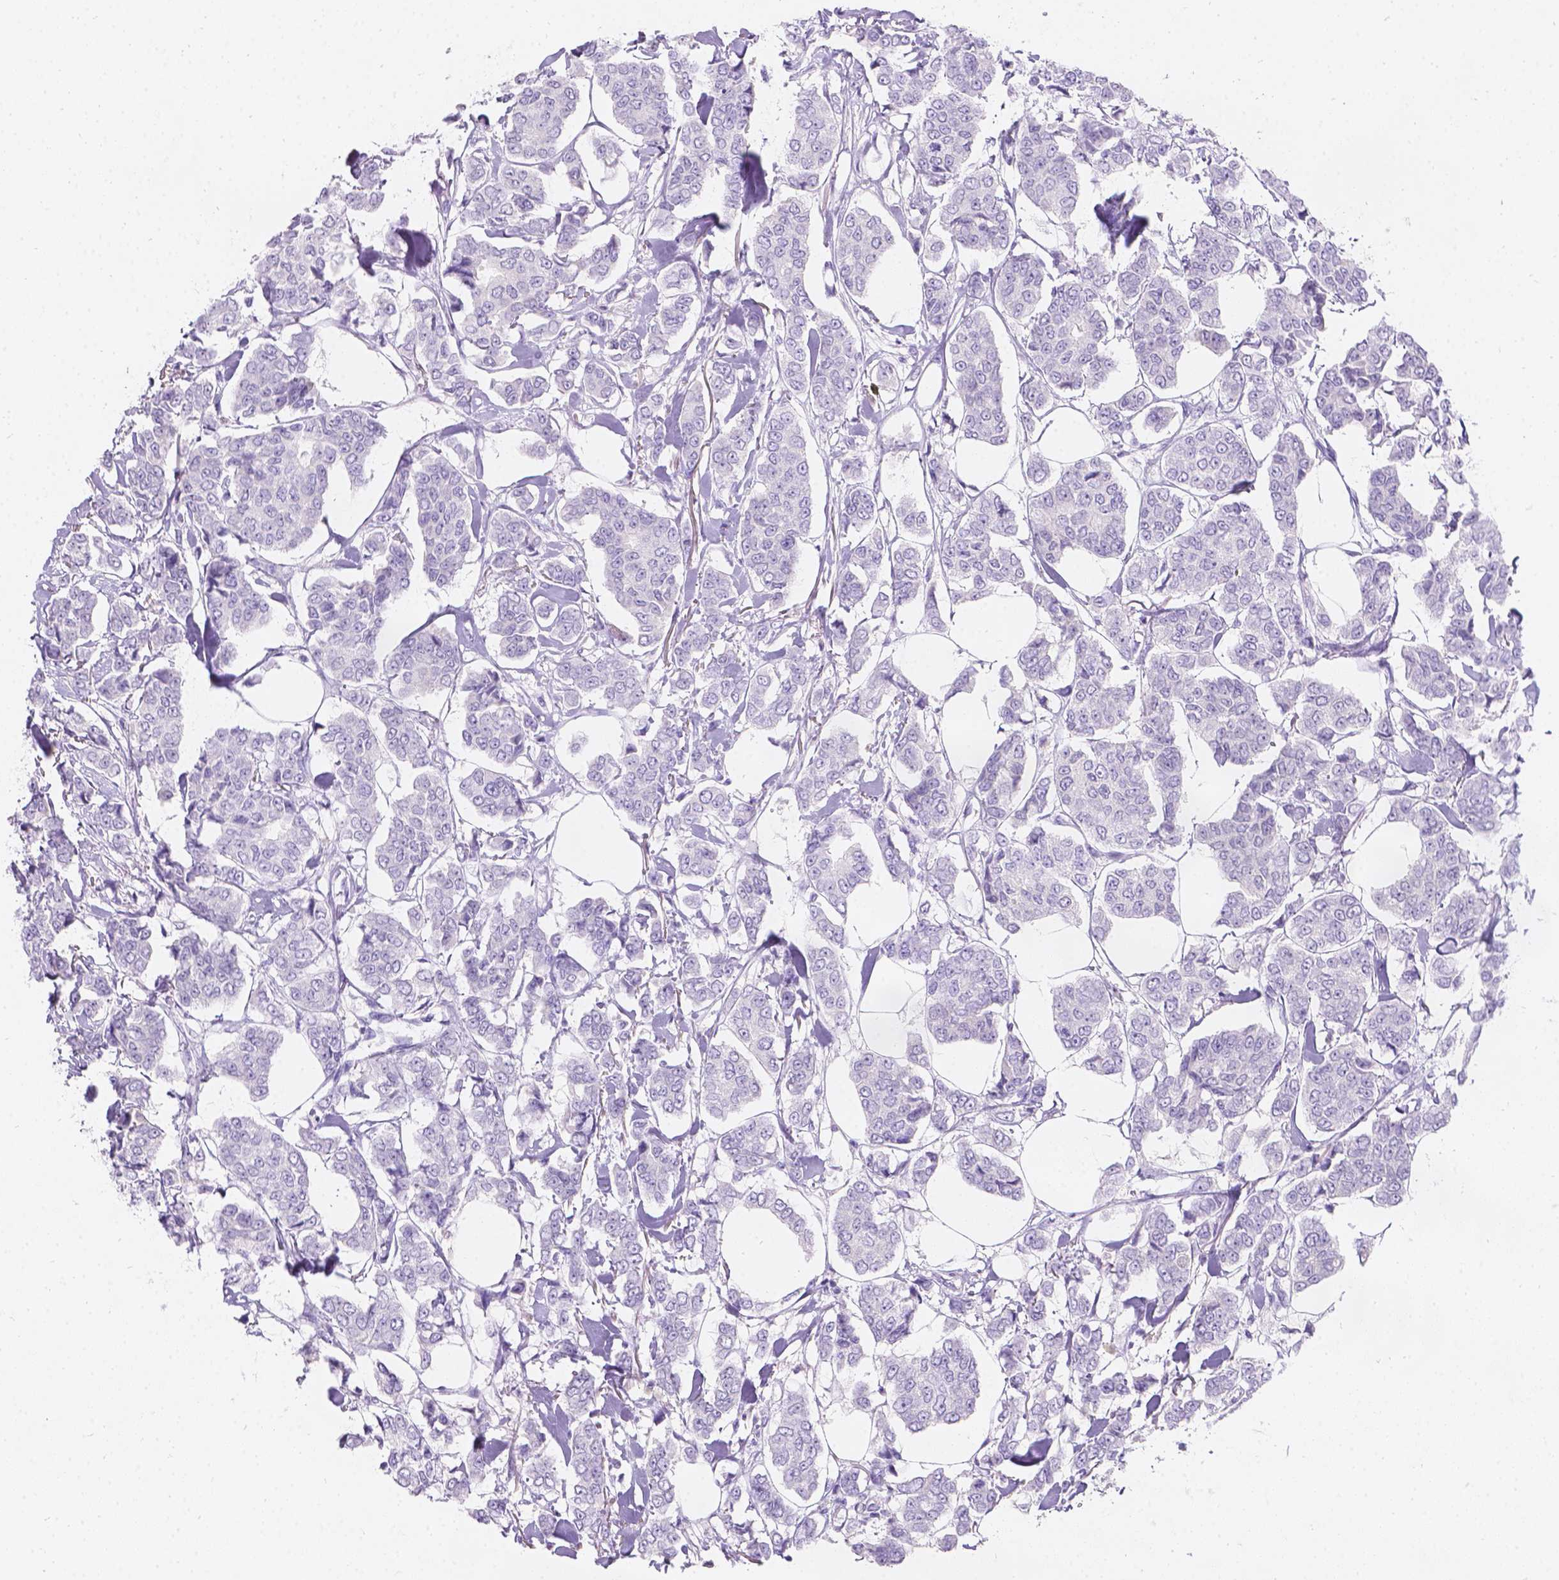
{"staining": {"intensity": "negative", "quantity": "none", "location": "none"}, "tissue": "breast cancer", "cell_type": "Tumor cells", "image_type": "cancer", "snomed": [{"axis": "morphology", "description": "Duct carcinoma"}, {"axis": "topography", "description": "Breast"}], "caption": "IHC histopathology image of neoplastic tissue: human breast cancer stained with DAB exhibits no significant protein expression in tumor cells.", "gene": "GAL3ST2", "patient": {"sex": "female", "age": 94}}